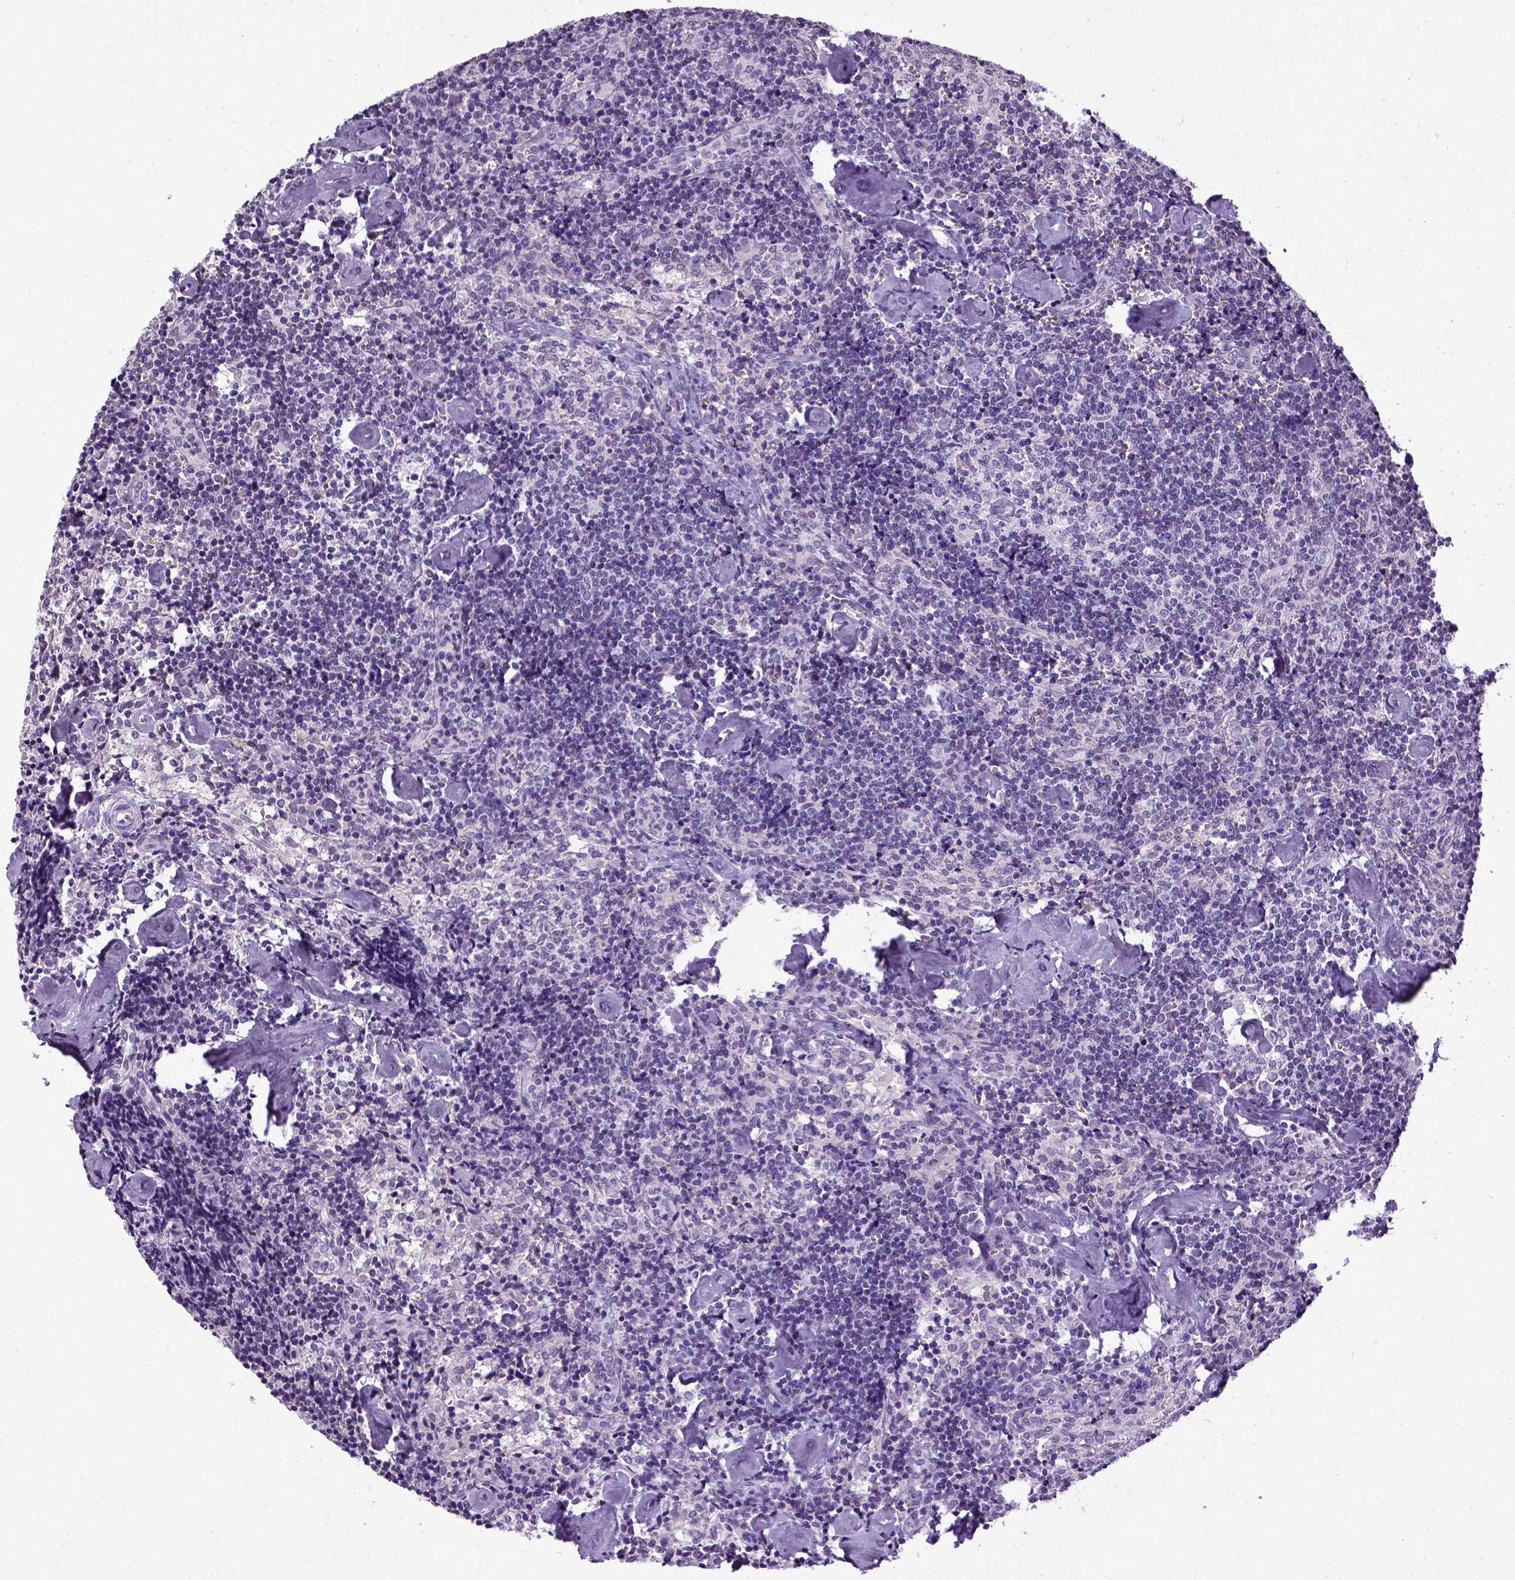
{"staining": {"intensity": "negative", "quantity": "none", "location": "none"}, "tissue": "lymph node", "cell_type": "Germinal center cells", "image_type": "normal", "snomed": [{"axis": "morphology", "description": "Normal tissue, NOS"}, {"axis": "topography", "description": "Lymph node"}], "caption": "This is an immunohistochemistry (IHC) photomicrograph of normal lymph node. There is no expression in germinal center cells.", "gene": "CDH1", "patient": {"sex": "female", "age": 50}}